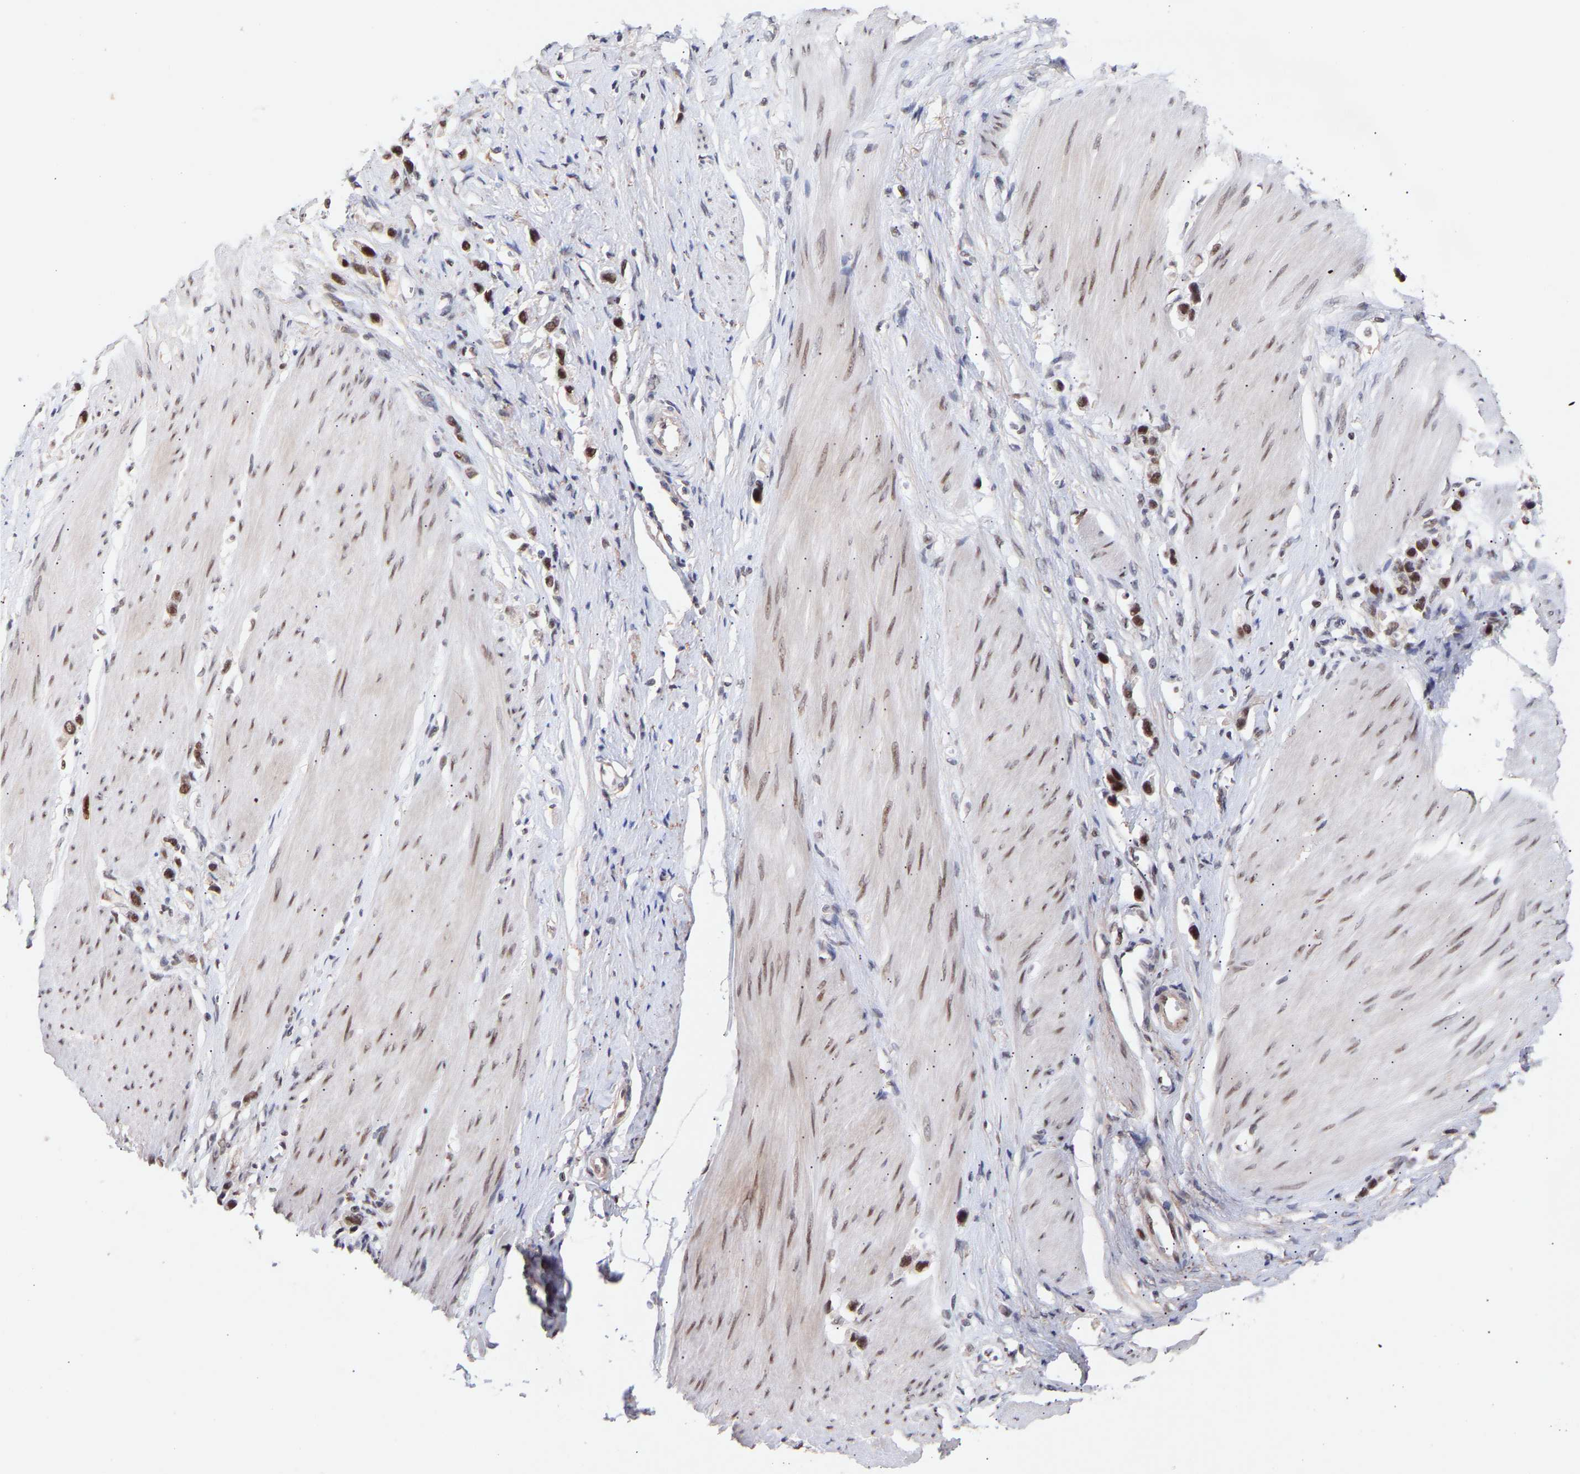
{"staining": {"intensity": "moderate", "quantity": ">75%", "location": "nuclear"}, "tissue": "stomach cancer", "cell_type": "Tumor cells", "image_type": "cancer", "snomed": [{"axis": "morphology", "description": "Adenocarcinoma, NOS"}, {"axis": "topography", "description": "Stomach"}], "caption": "DAB (3,3'-diaminobenzidine) immunohistochemical staining of stomach cancer (adenocarcinoma) exhibits moderate nuclear protein expression in about >75% of tumor cells.", "gene": "RBM15", "patient": {"sex": "female", "age": 65}}